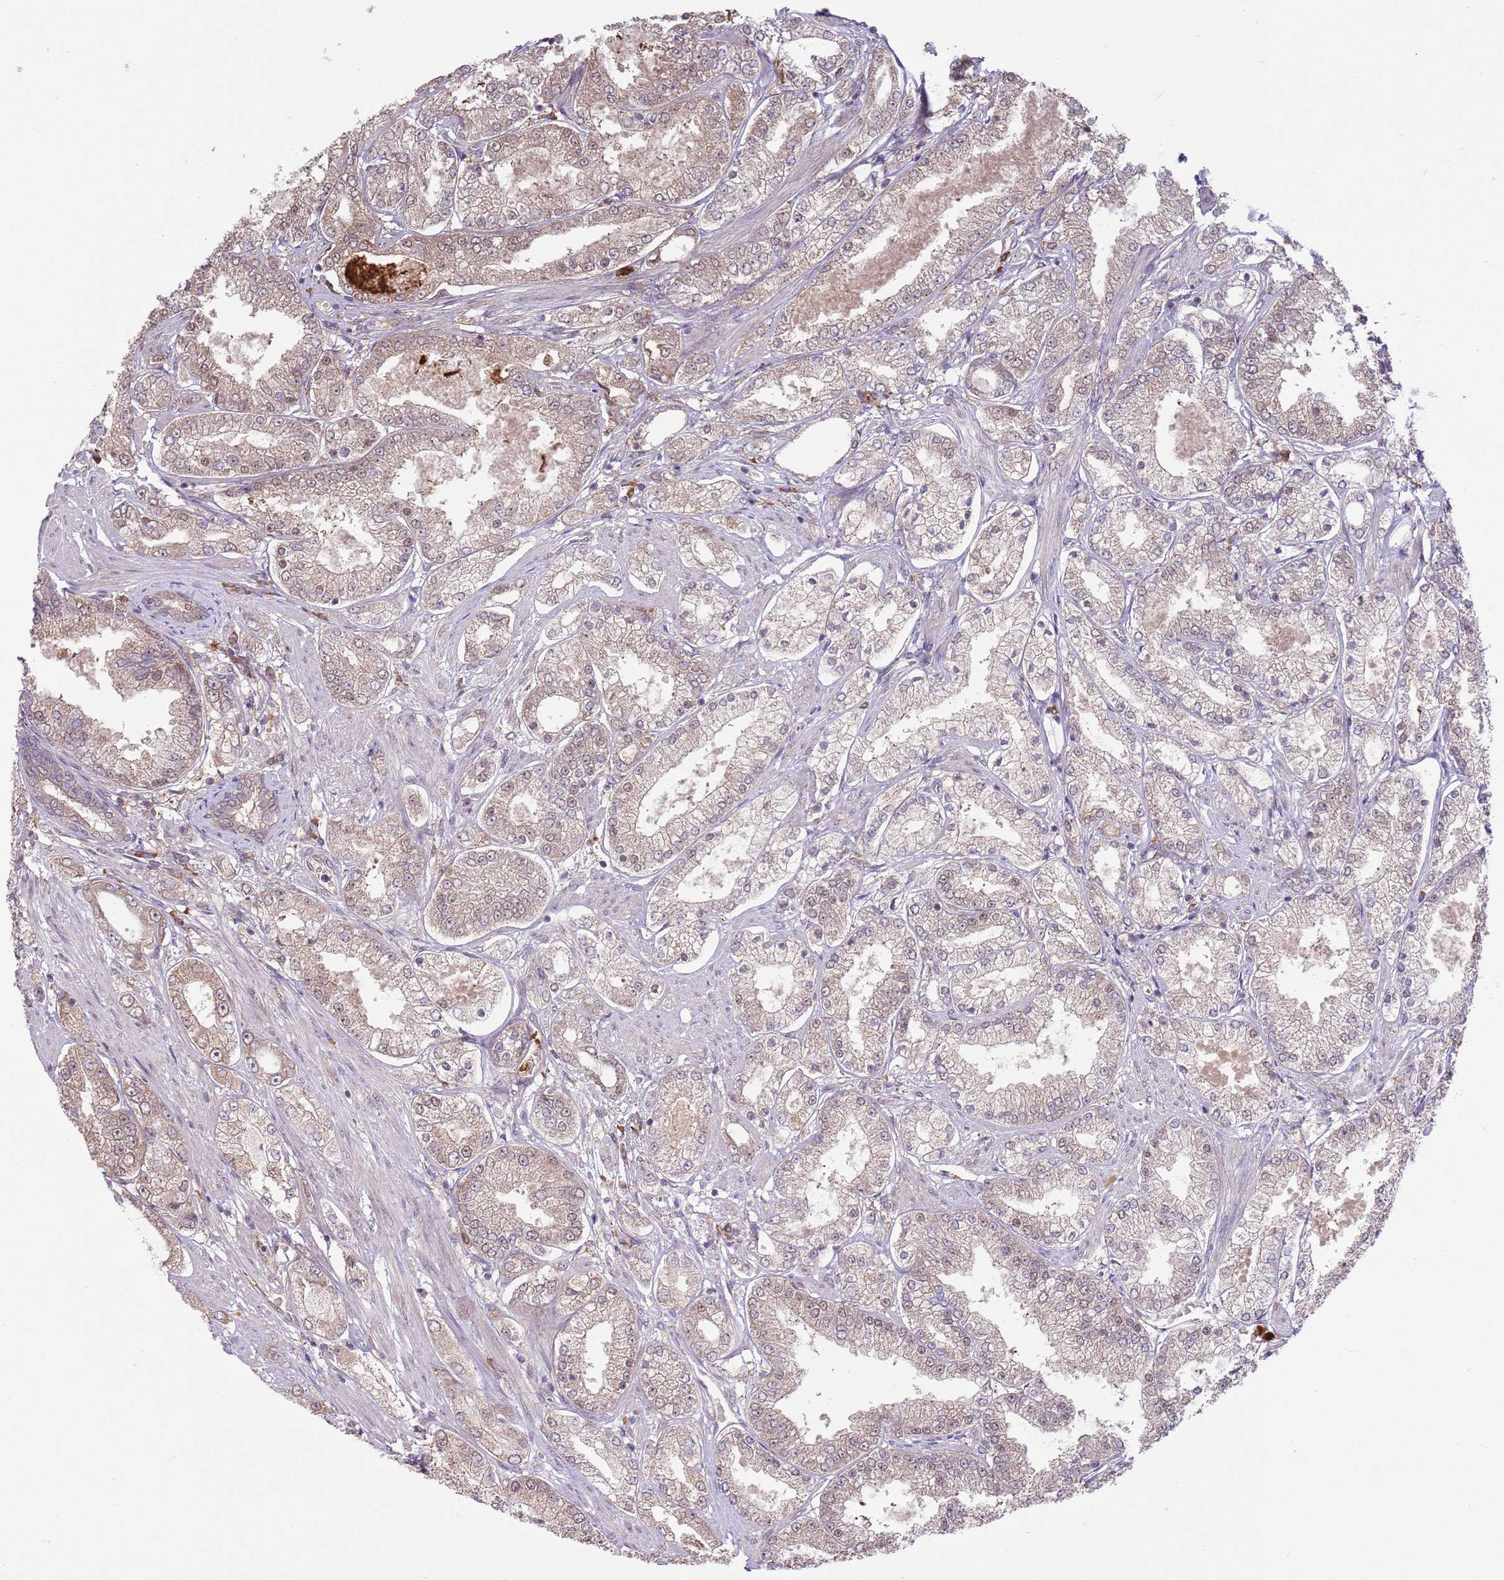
{"staining": {"intensity": "weak", "quantity": ">75%", "location": "cytoplasmic/membranous,nuclear"}, "tissue": "prostate cancer", "cell_type": "Tumor cells", "image_type": "cancer", "snomed": [{"axis": "morphology", "description": "Adenocarcinoma, High grade"}, {"axis": "topography", "description": "Prostate"}], "caption": "Protein staining of high-grade adenocarcinoma (prostate) tissue reveals weak cytoplasmic/membranous and nuclear staining in approximately >75% of tumor cells. The staining was performed using DAB (3,3'-diaminobenzidine), with brown indicating positive protein expression. Nuclei are stained blue with hematoxylin.", "gene": "AMIGO1", "patient": {"sex": "male", "age": 69}}